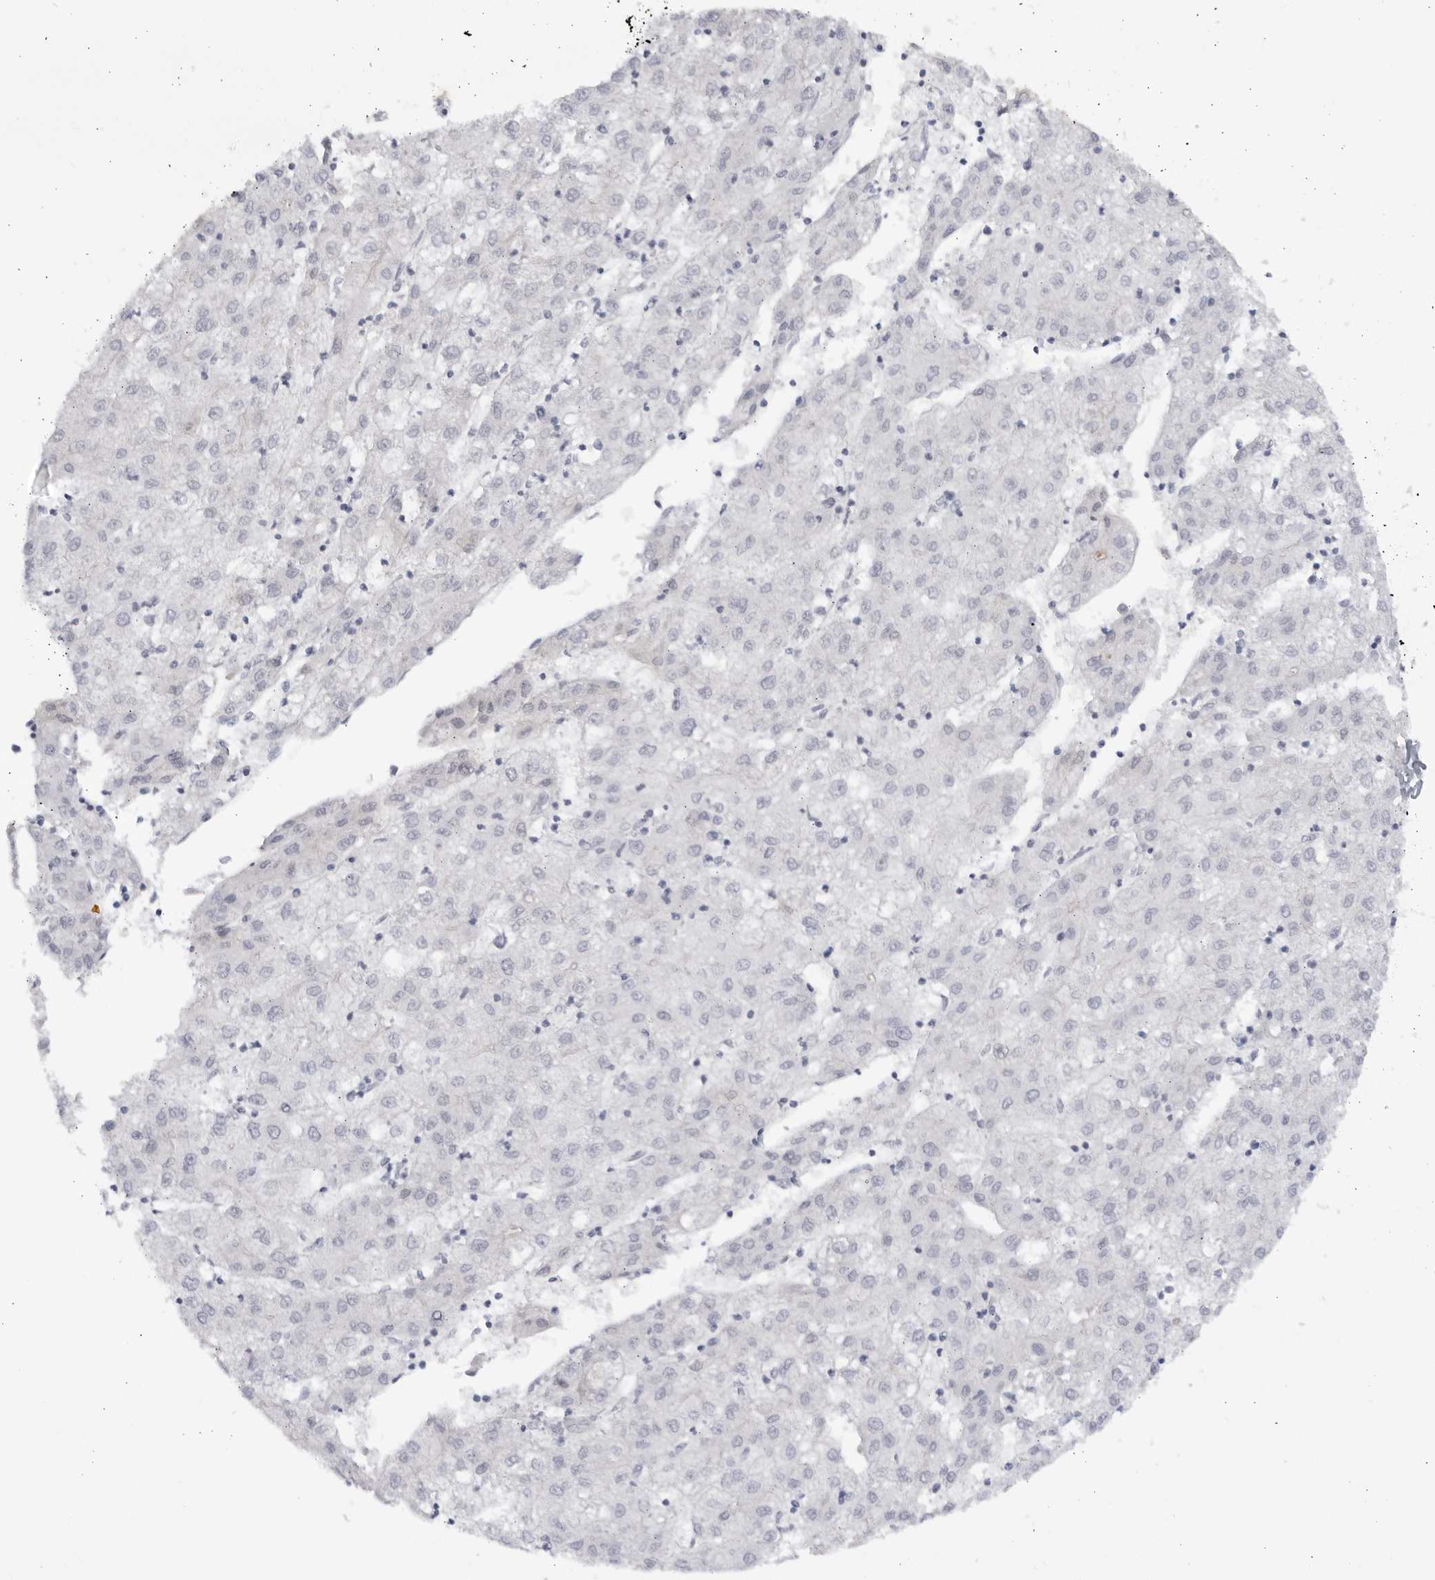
{"staining": {"intensity": "negative", "quantity": "none", "location": "none"}, "tissue": "liver cancer", "cell_type": "Tumor cells", "image_type": "cancer", "snomed": [{"axis": "morphology", "description": "Carcinoma, Hepatocellular, NOS"}, {"axis": "topography", "description": "Liver"}], "caption": "Tumor cells show no significant expression in liver cancer. (IHC, brightfield microscopy, high magnification).", "gene": "CNBD1", "patient": {"sex": "male", "age": 72}}